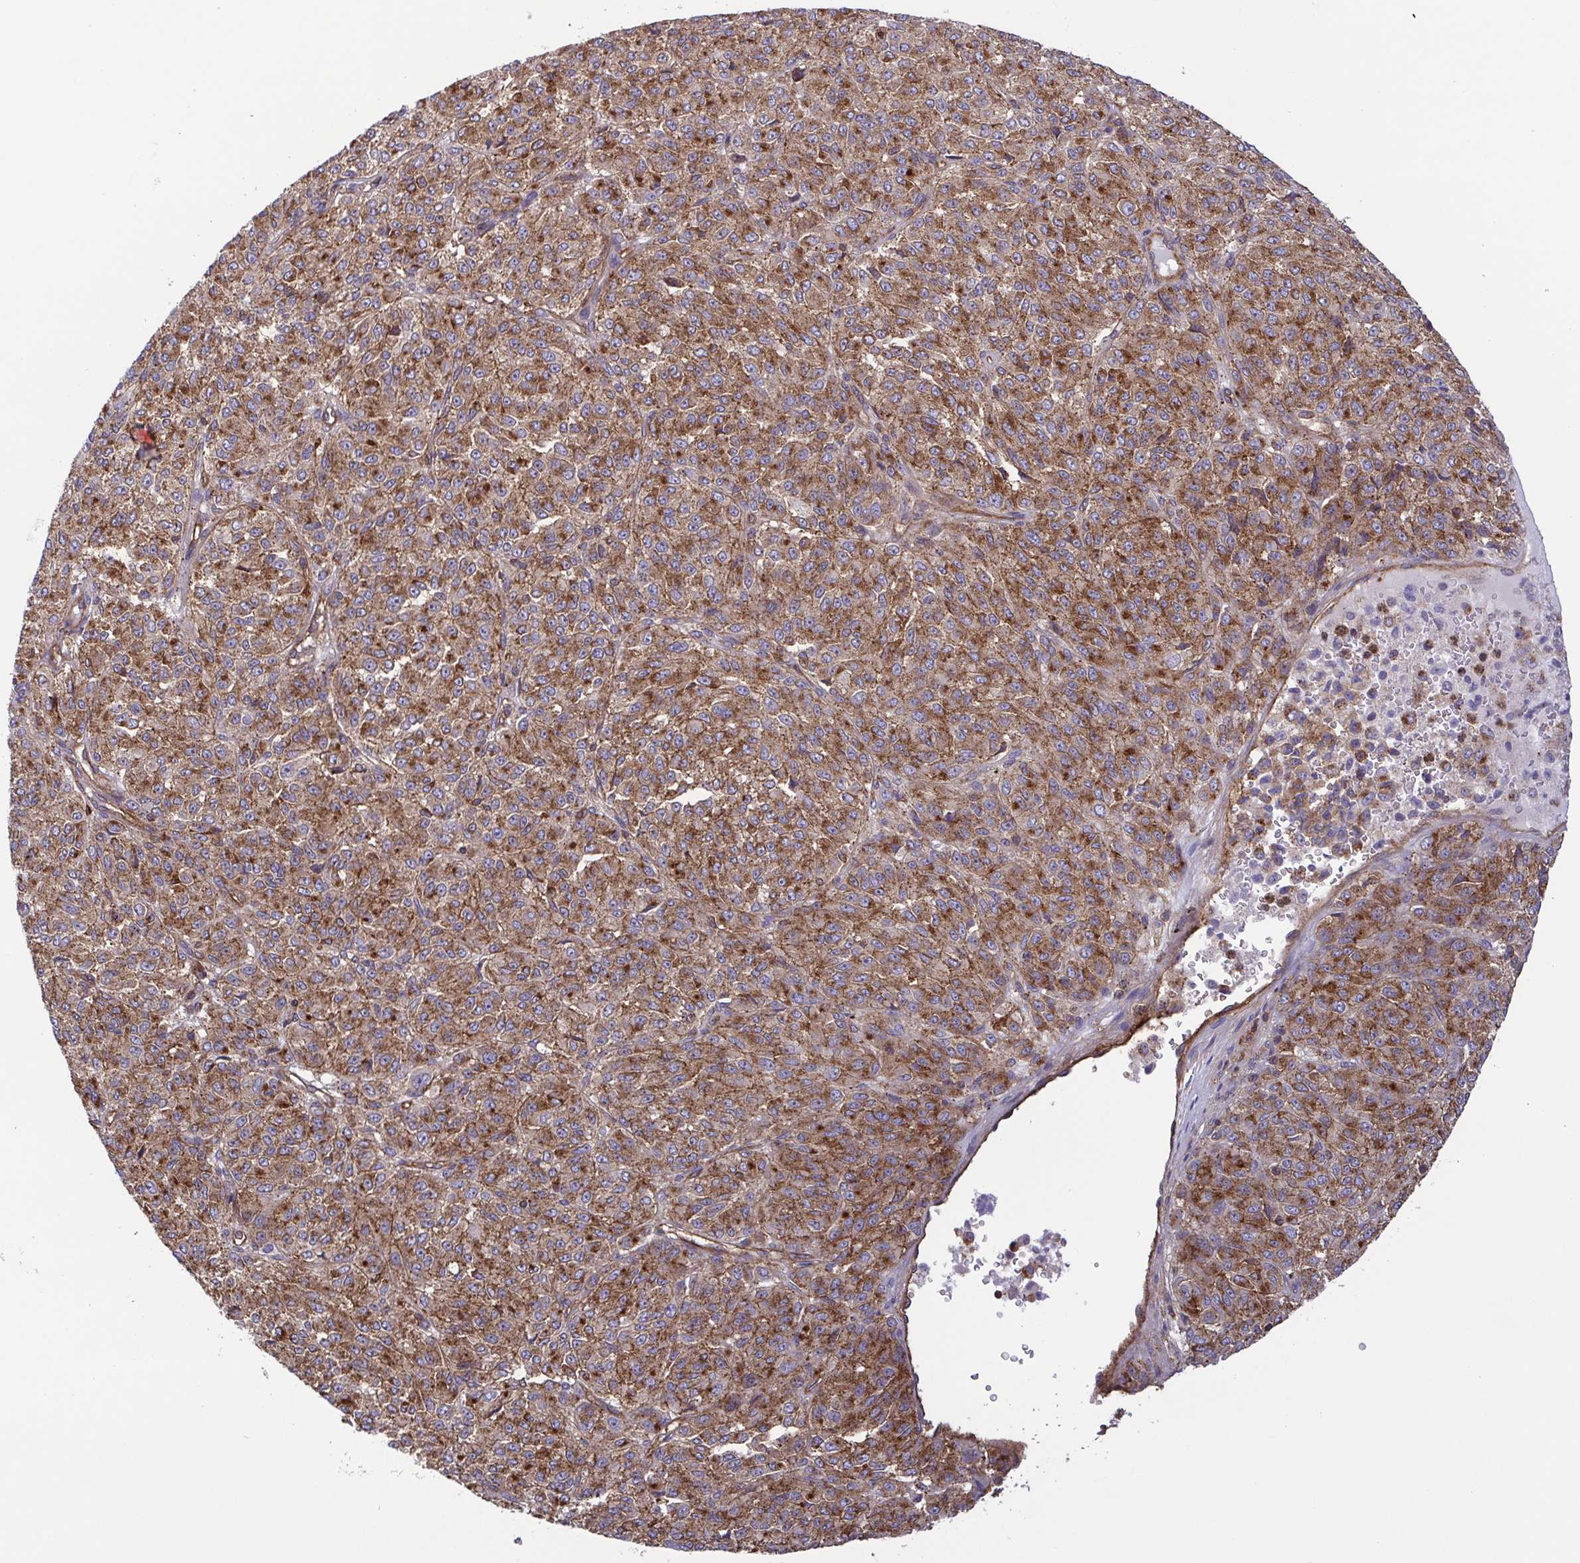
{"staining": {"intensity": "moderate", "quantity": ">75%", "location": "cytoplasmic/membranous,nuclear"}, "tissue": "melanoma", "cell_type": "Tumor cells", "image_type": "cancer", "snomed": [{"axis": "morphology", "description": "Malignant melanoma, Metastatic site"}, {"axis": "topography", "description": "Brain"}], "caption": "This is a photomicrograph of IHC staining of melanoma, which shows moderate staining in the cytoplasmic/membranous and nuclear of tumor cells.", "gene": "CHMP1B", "patient": {"sex": "female", "age": 56}}